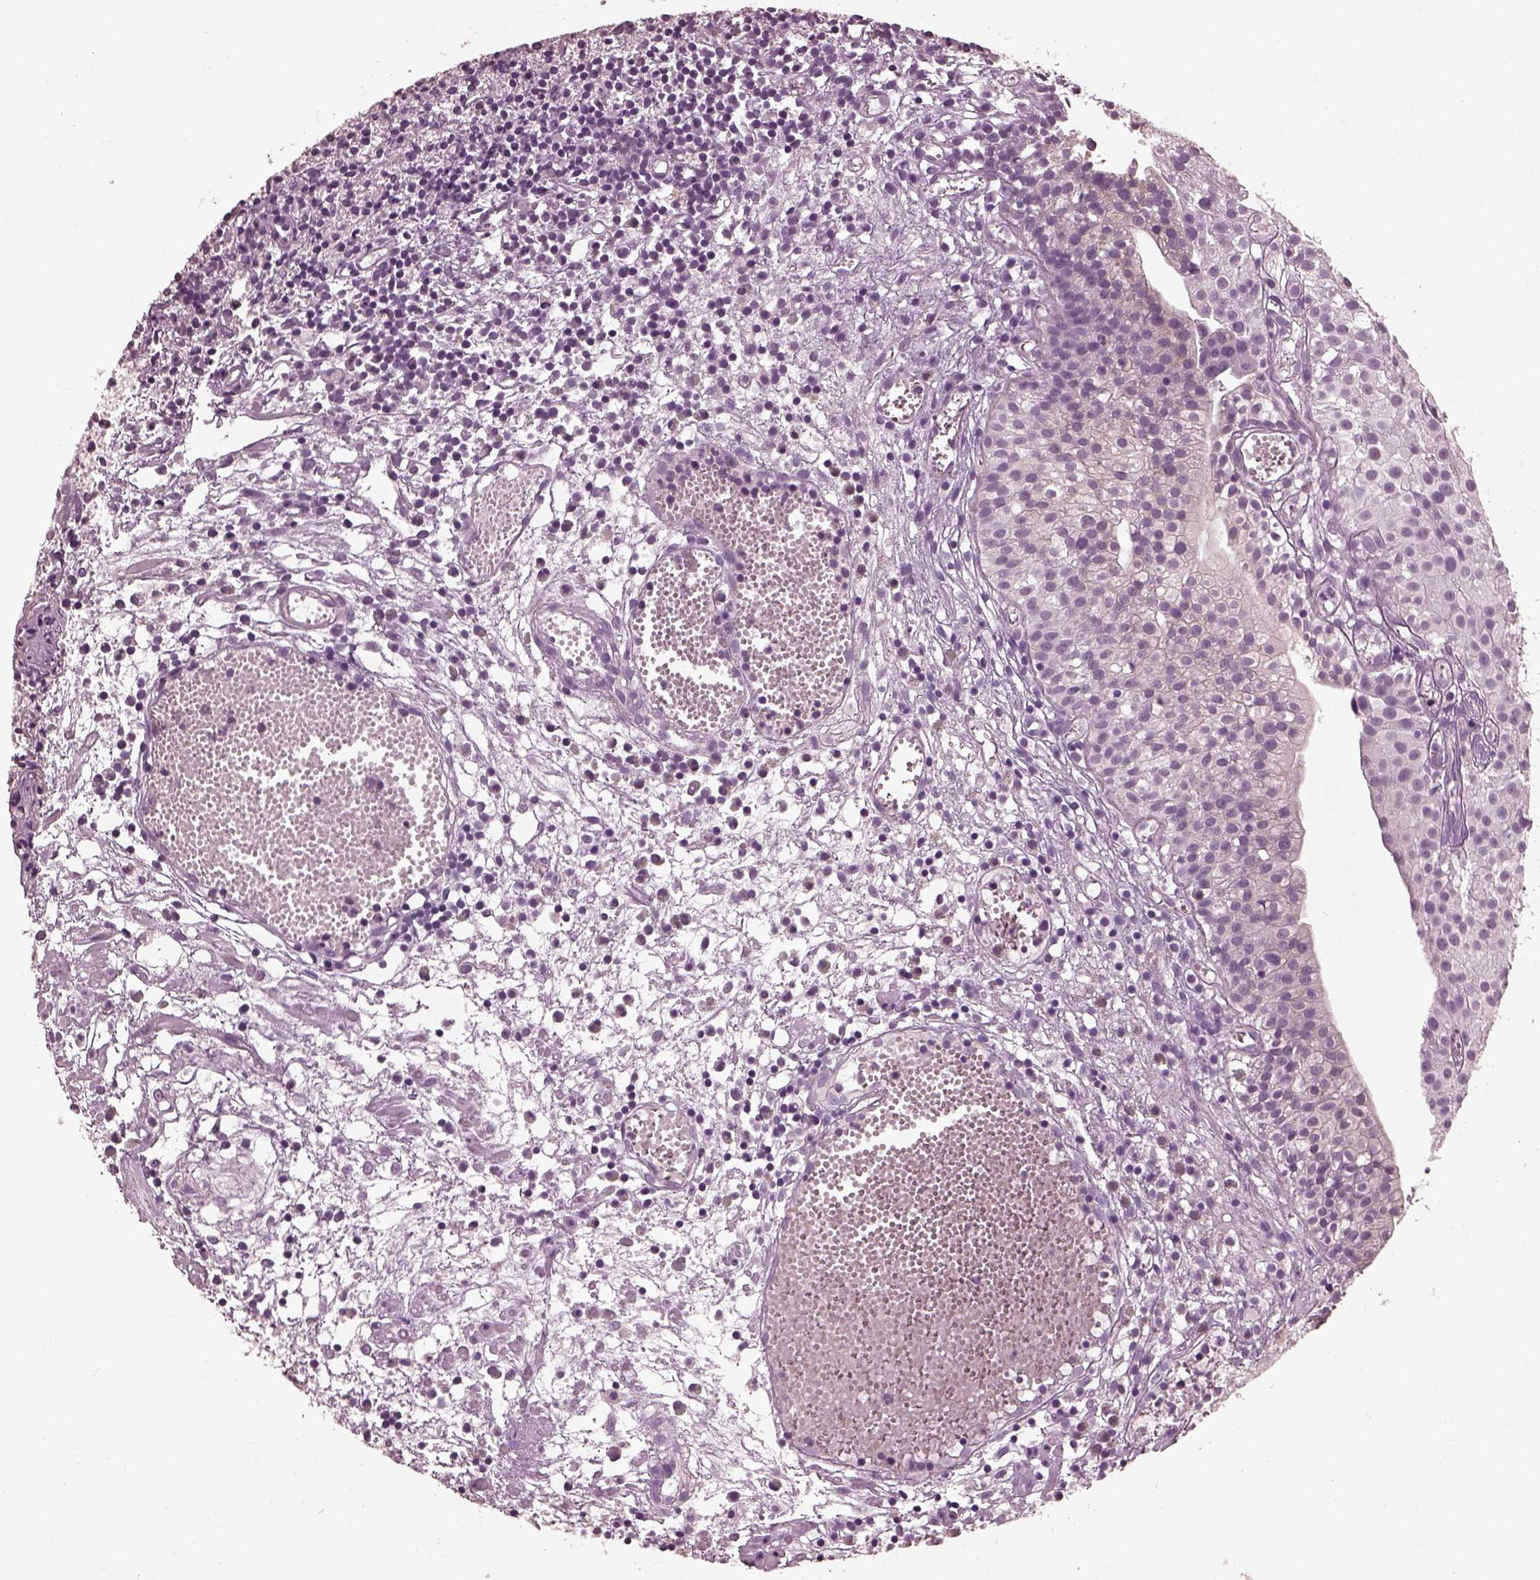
{"staining": {"intensity": "negative", "quantity": "none", "location": "none"}, "tissue": "urothelial cancer", "cell_type": "Tumor cells", "image_type": "cancer", "snomed": [{"axis": "morphology", "description": "Urothelial carcinoma, Low grade"}, {"axis": "topography", "description": "Urinary bladder"}], "caption": "A micrograph of human low-grade urothelial carcinoma is negative for staining in tumor cells.", "gene": "TSKS", "patient": {"sex": "male", "age": 79}}